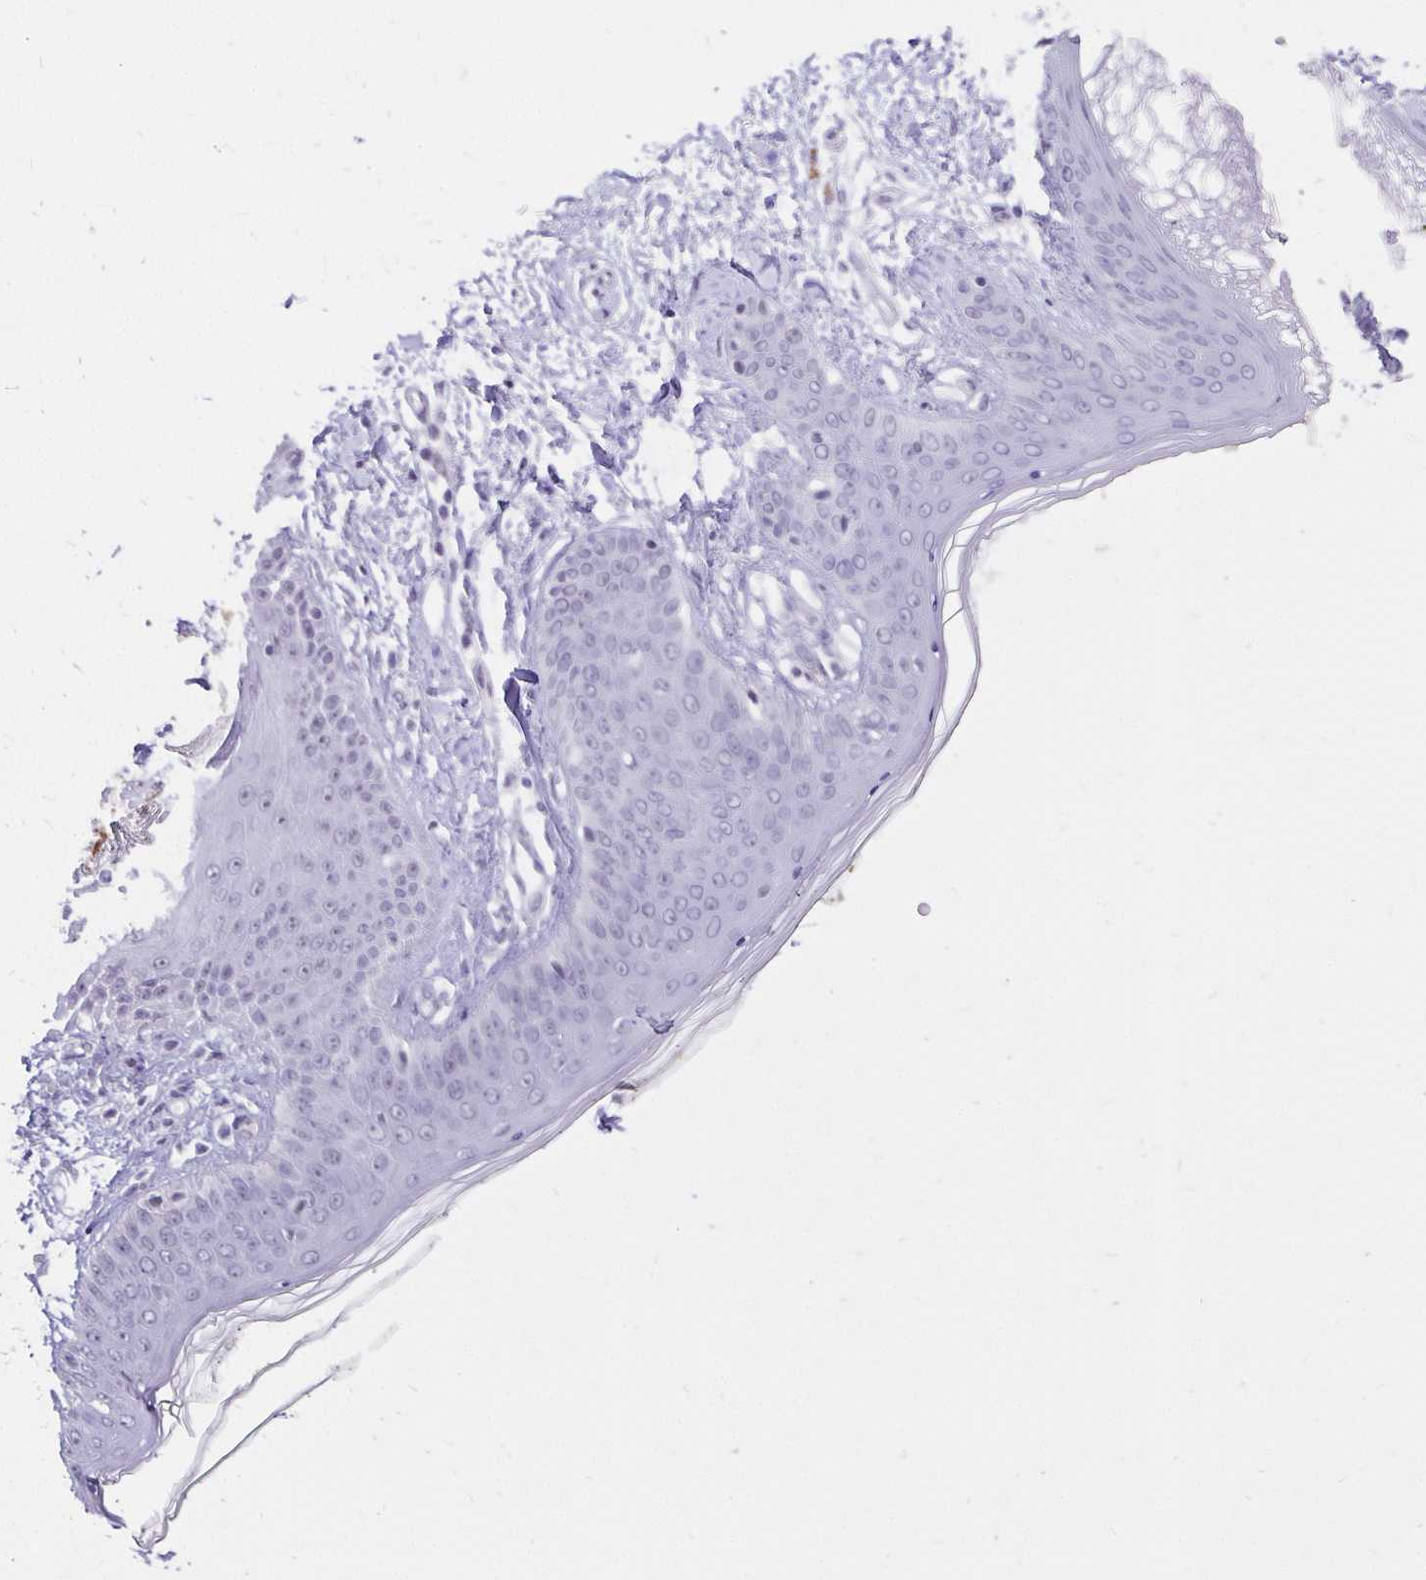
{"staining": {"intensity": "negative", "quantity": "none", "location": "none"}, "tissue": "skin", "cell_type": "Fibroblasts", "image_type": "normal", "snomed": [{"axis": "morphology", "description": "Normal tissue, NOS"}, {"axis": "topography", "description": "Skin"}], "caption": "Protein analysis of unremarkable skin reveals no significant positivity in fibroblasts. (IHC, brightfield microscopy, high magnification).", "gene": "ZNF860", "patient": {"sex": "female", "age": 34}}